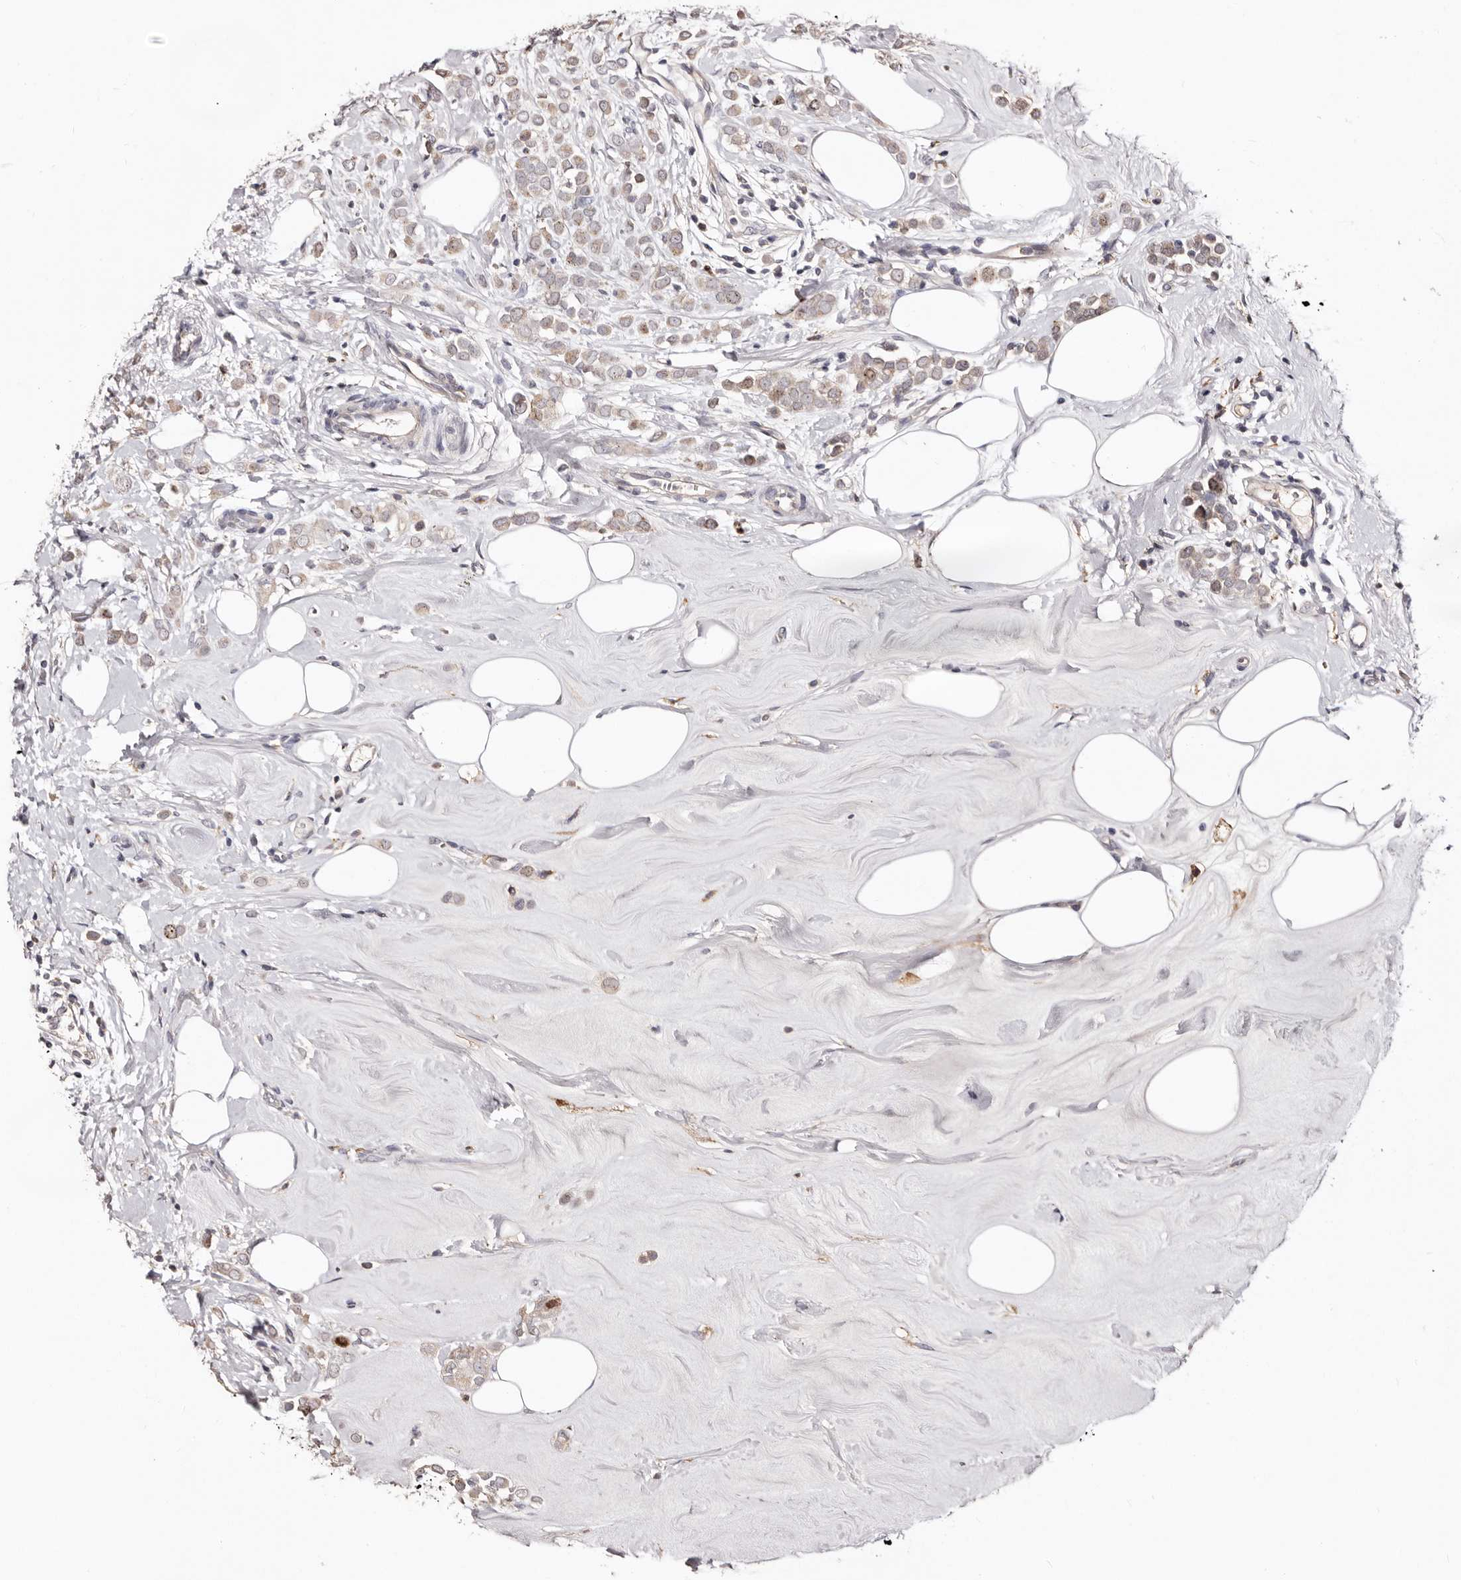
{"staining": {"intensity": "weak", "quantity": ">75%", "location": "cytoplasmic/membranous"}, "tissue": "breast cancer", "cell_type": "Tumor cells", "image_type": "cancer", "snomed": [{"axis": "morphology", "description": "Lobular carcinoma"}, {"axis": "topography", "description": "Breast"}], "caption": "A histopathology image of human breast cancer (lobular carcinoma) stained for a protein displays weak cytoplasmic/membranous brown staining in tumor cells.", "gene": "CDCA8", "patient": {"sex": "female", "age": 47}}